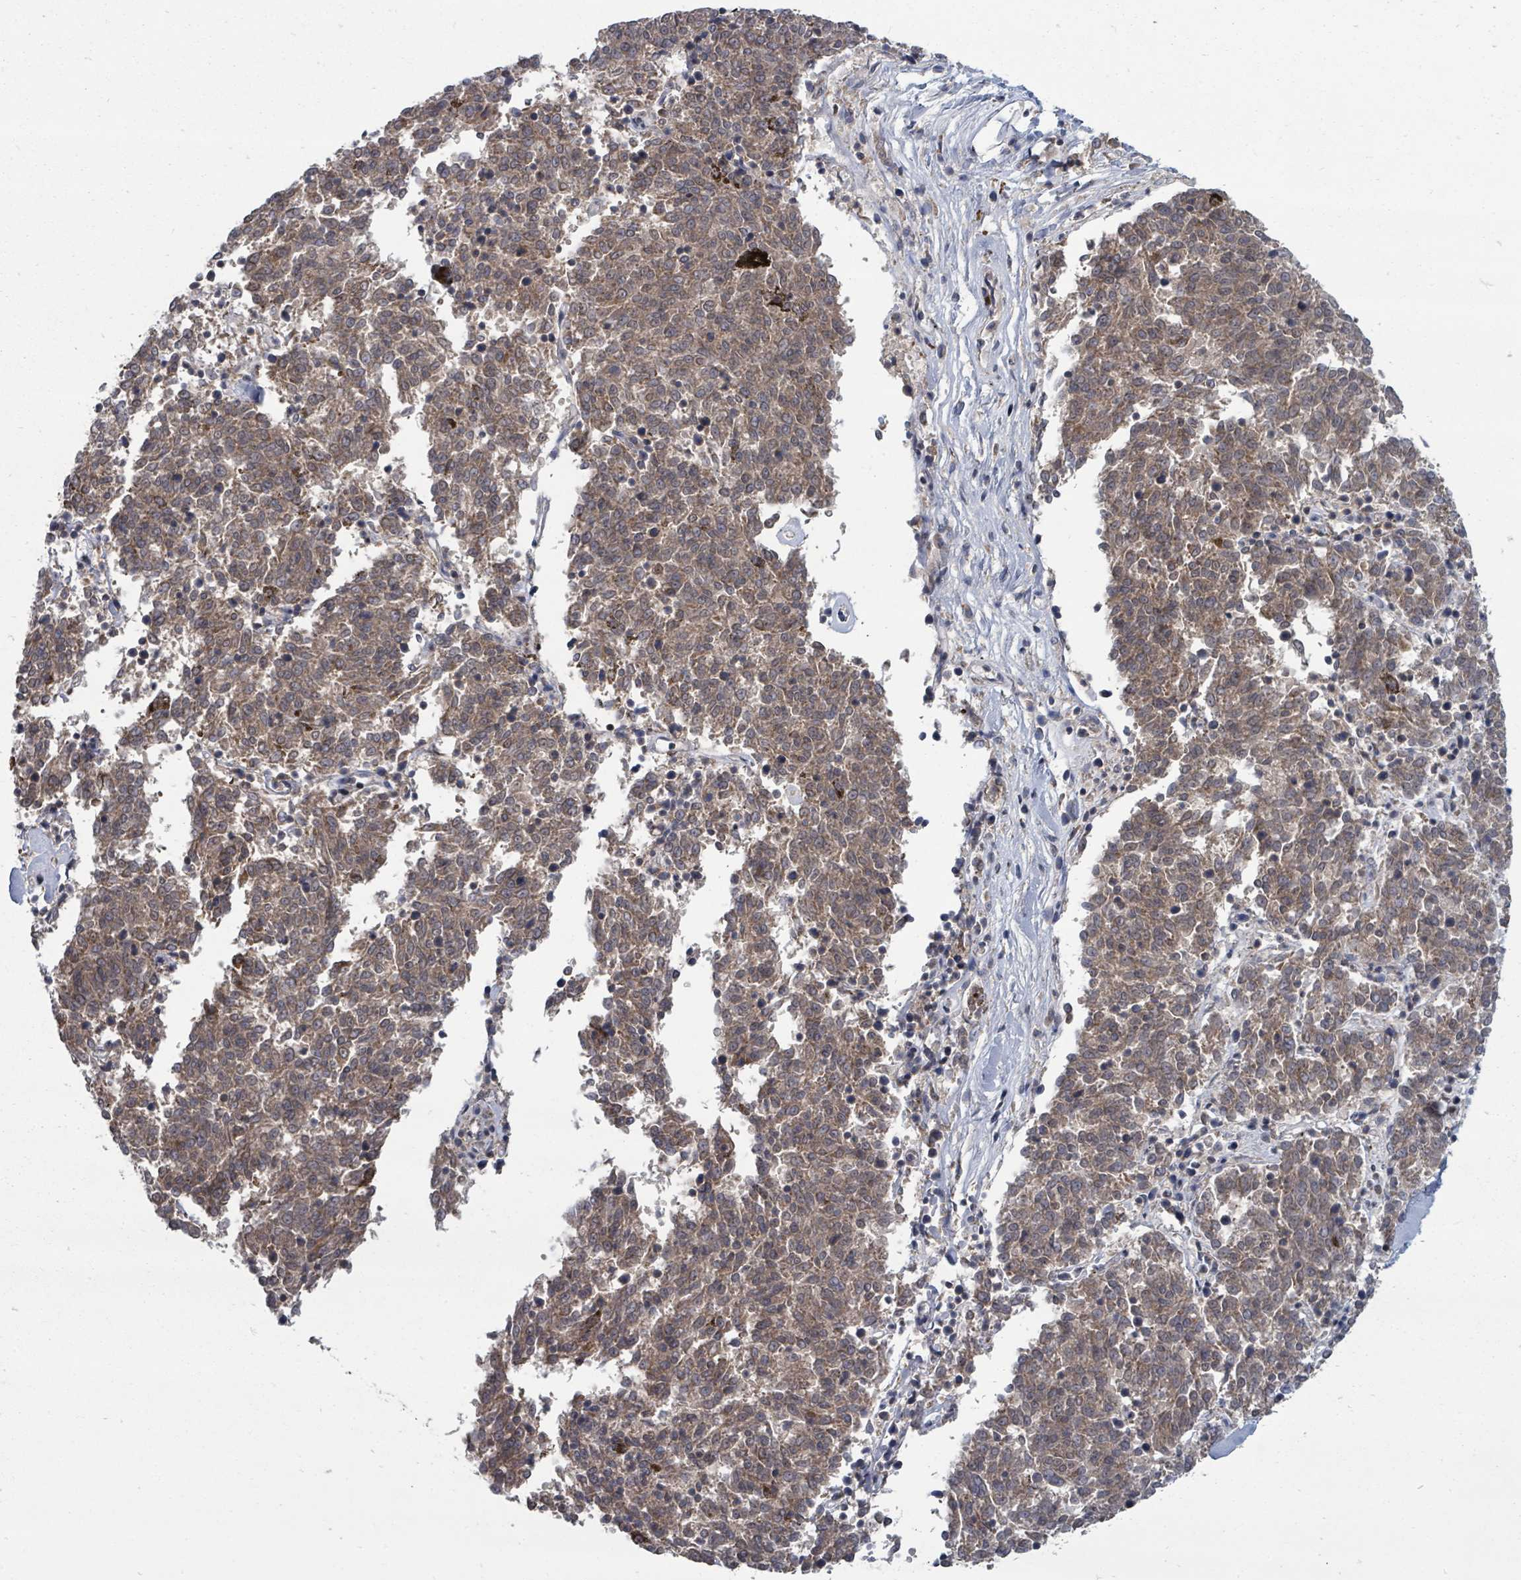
{"staining": {"intensity": "weak", "quantity": ">75%", "location": "cytoplasmic/membranous"}, "tissue": "melanoma", "cell_type": "Tumor cells", "image_type": "cancer", "snomed": [{"axis": "morphology", "description": "Malignant melanoma, NOS"}, {"axis": "topography", "description": "Skin"}], "caption": "Weak cytoplasmic/membranous positivity is appreciated in approximately >75% of tumor cells in malignant melanoma.", "gene": "MAGOHB", "patient": {"sex": "female", "age": 72}}